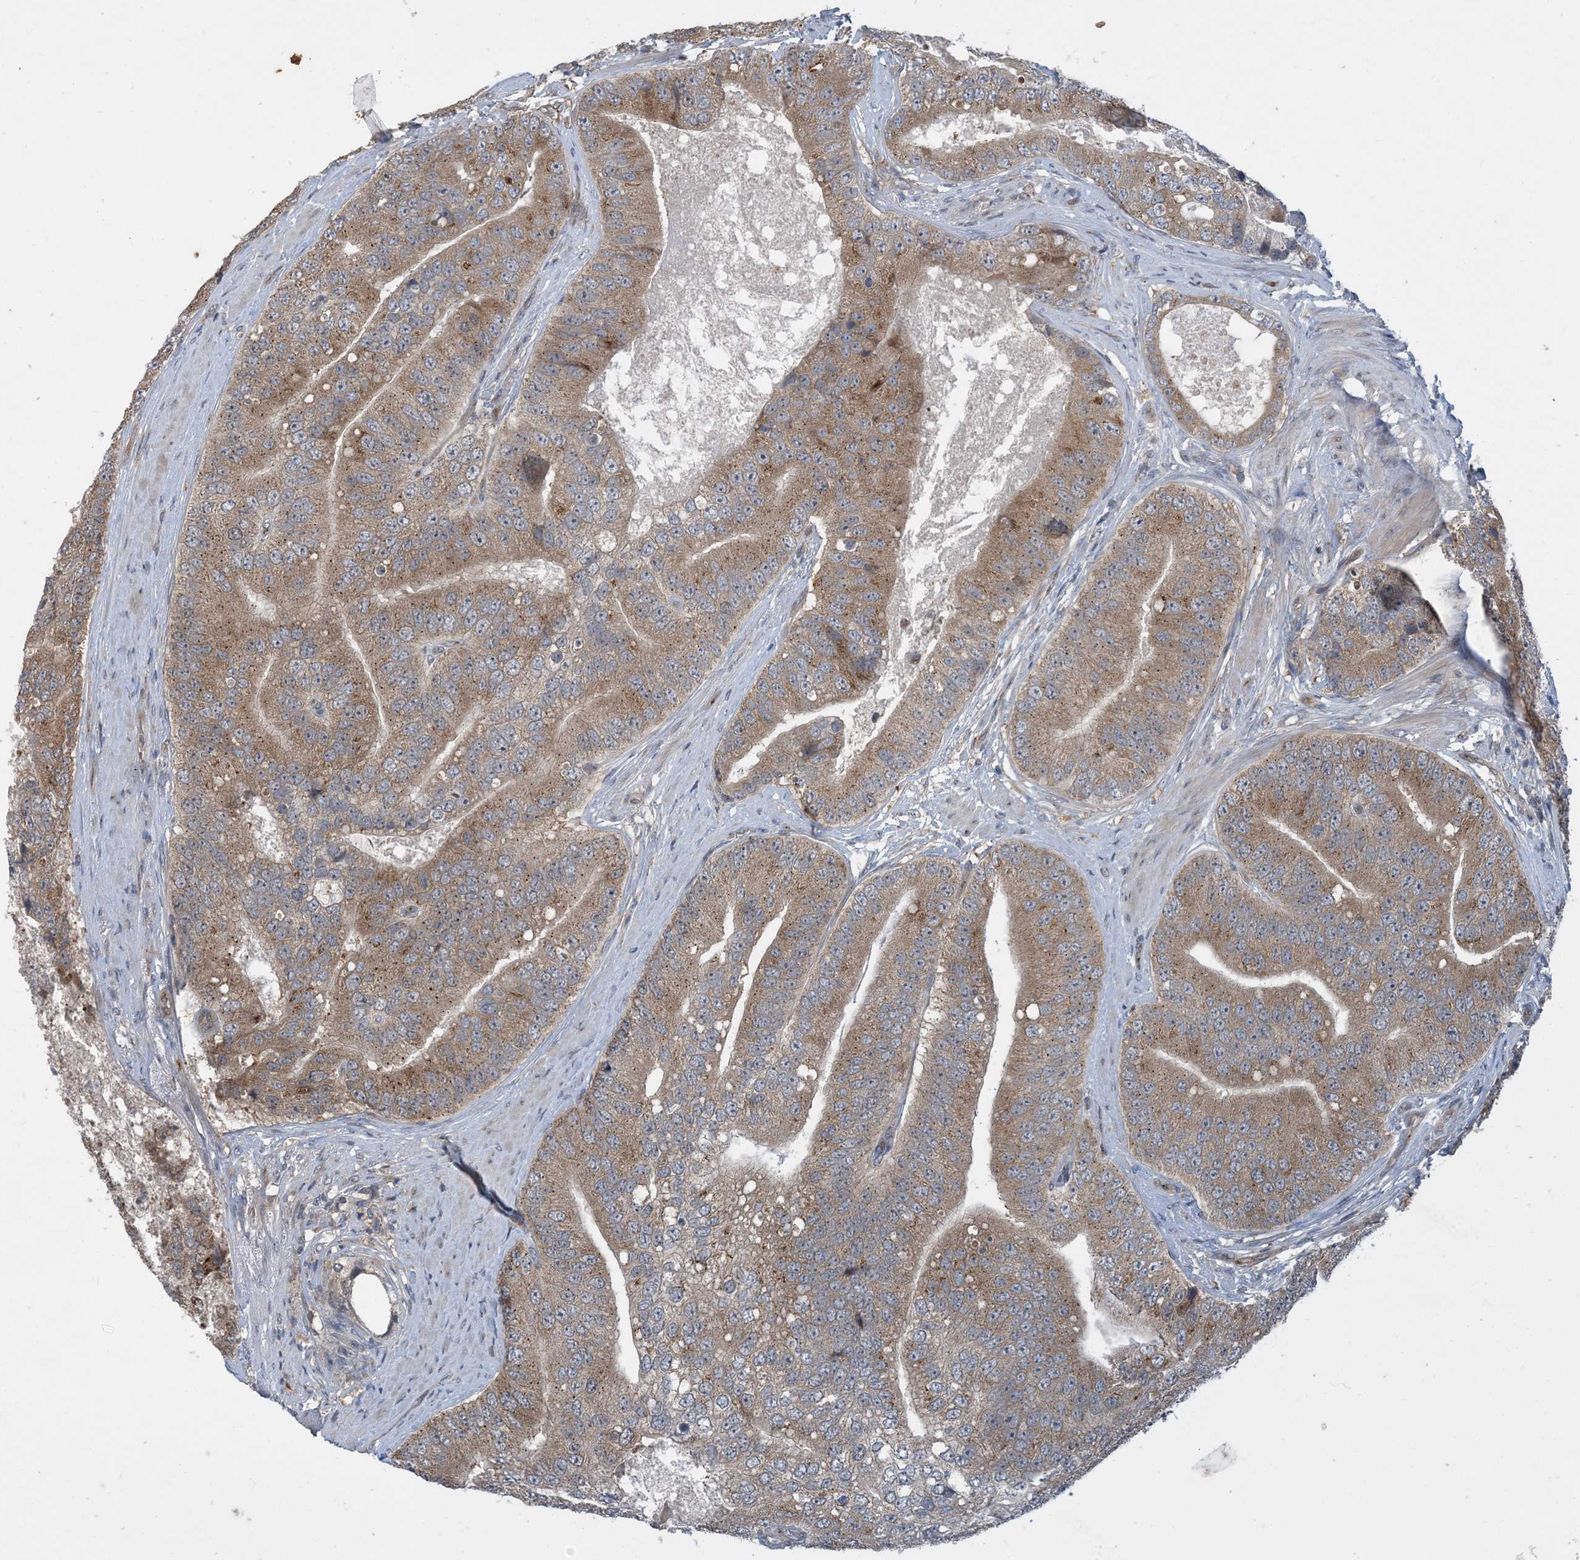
{"staining": {"intensity": "moderate", "quantity": ">75%", "location": "cytoplasmic/membranous"}, "tissue": "prostate cancer", "cell_type": "Tumor cells", "image_type": "cancer", "snomed": [{"axis": "morphology", "description": "Adenocarcinoma, High grade"}, {"axis": "topography", "description": "Prostate"}], "caption": "Immunohistochemical staining of prostate cancer (adenocarcinoma (high-grade)) demonstrates medium levels of moderate cytoplasmic/membranous protein expression in approximately >75% of tumor cells.", "gene": "TINAG", "patient": {"sex": "male", "age": 70}}